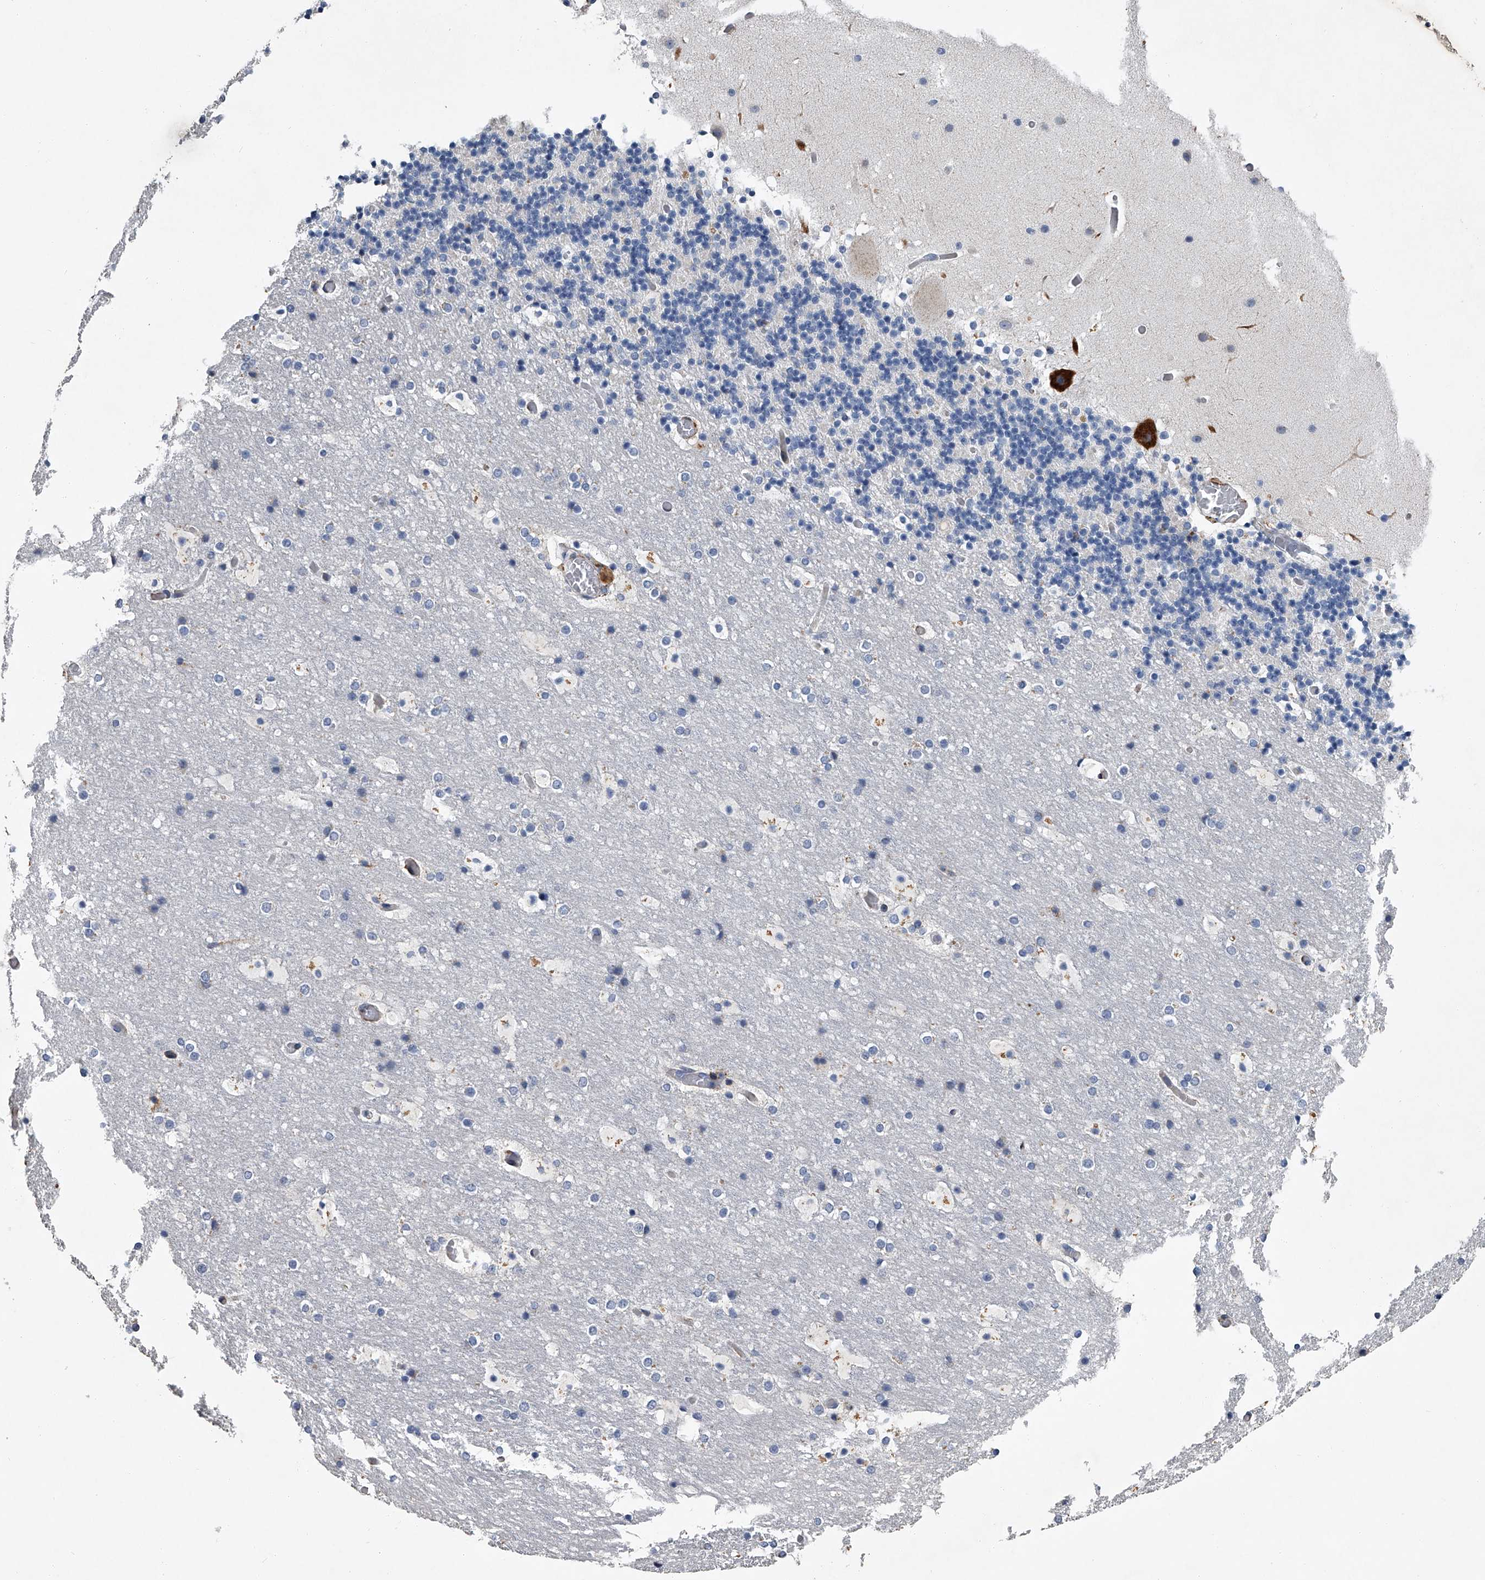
{"staining": {"intensity": "negative", "quantity": "none", "location": "none"}, "tissue": "cerebellum", "cell_type": "Cells in granular layer", "image_type": "normal", "snomed": [{"axis": "morphology", "description": "Normal tissue, NOS"}, {"axis": "topography", "description": "Cerebellum"}], "caption": "DAB immunohistochemical staining of benign human cerebellum displays no significant positivity in cells in granular layer. (DAB IHC with hematoxylin counter stain).", "gene": "TMEM63C", "patient": {"sex": "male", "age": 57}}